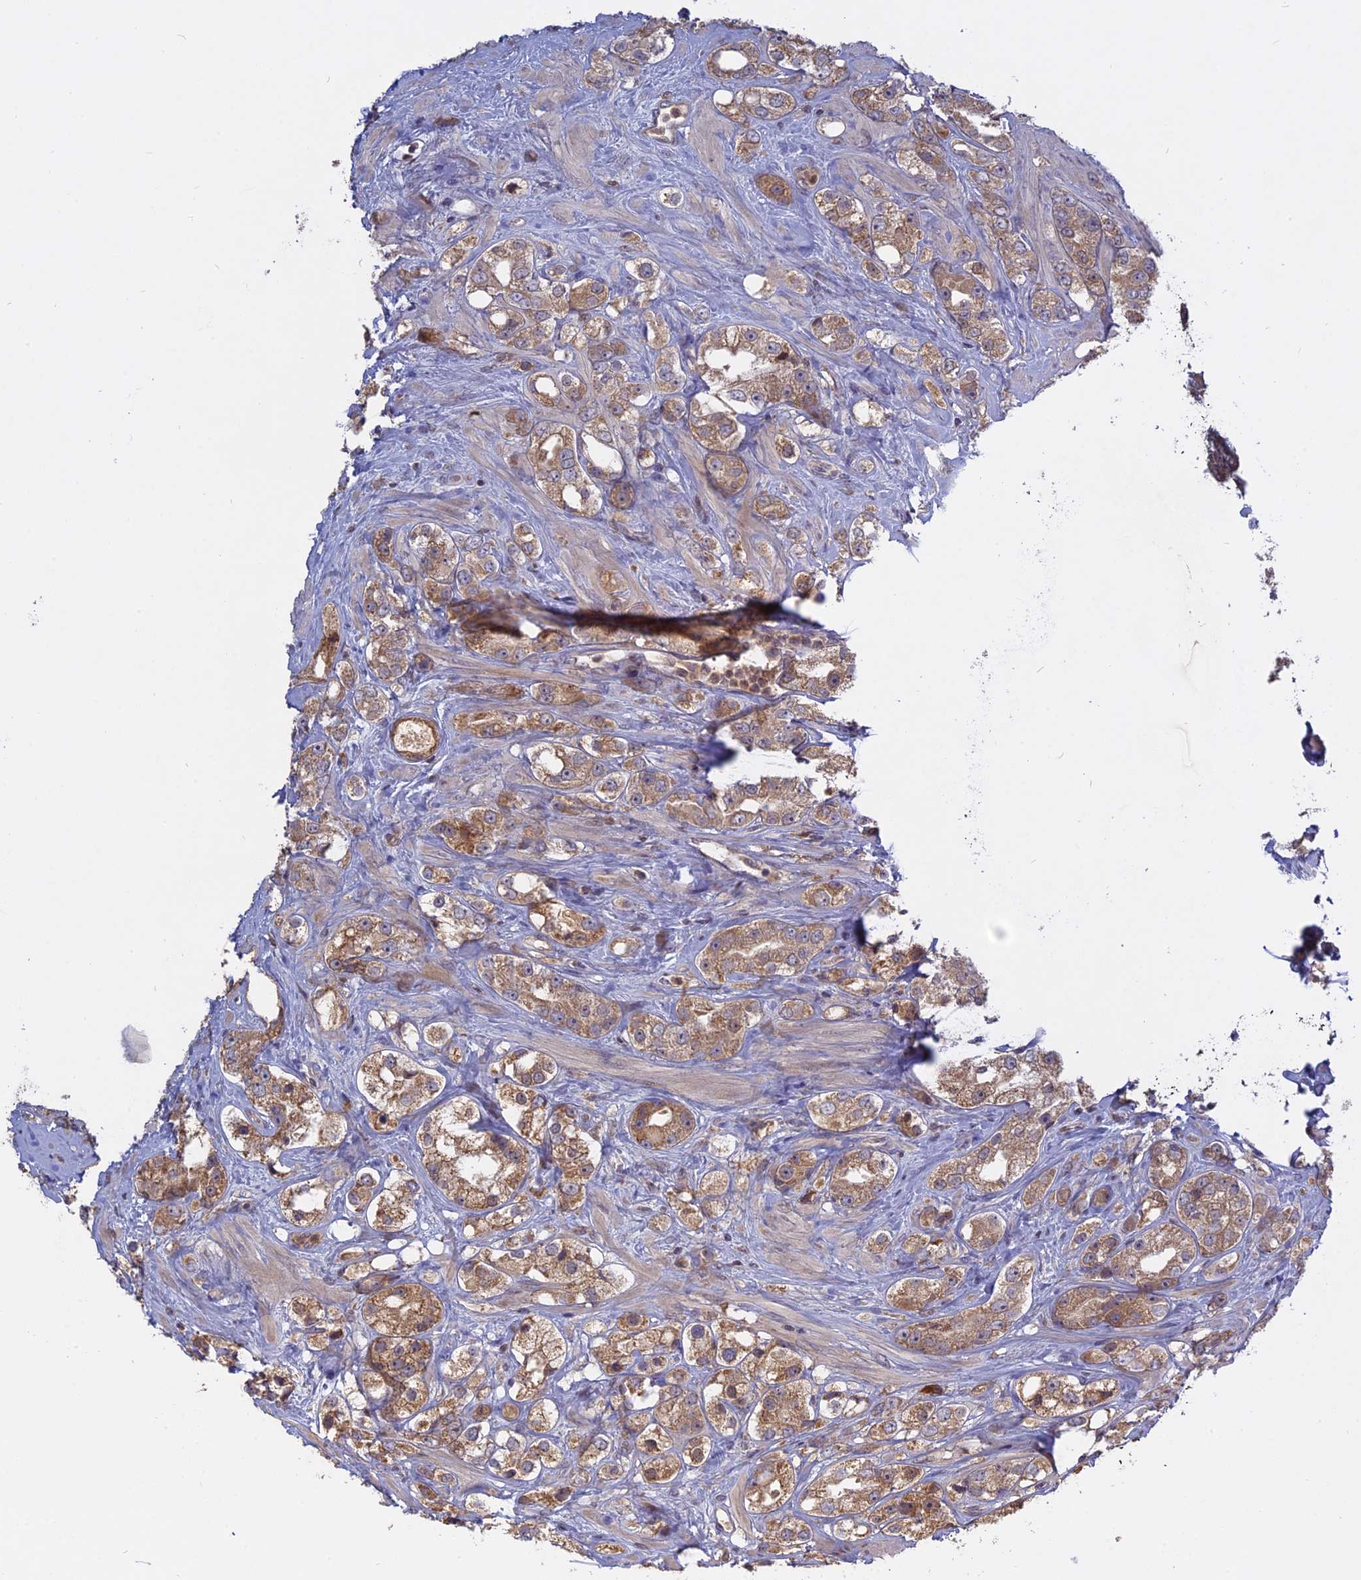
{"staining": {"intensity": "moderate", "quantity": ">75%", "location": "cytoplasmic/membranous"}, "tissue": "prostate cancer", "cell_type": "Tumor cells", "image_type": "cancer", "snomed": [{"axis": "morphology", "description": "Adenocarcinoma, NOS"}, {"axis": "topography", "description": "Prostate"}], "caption": "The histopathology image displays a brown stain indicating the presence of a protein in the cytoplasmic/membranous of tumor cells in prostate cancer.", "gene": "TMEM208", "patient": {"sex": "male", "age": 79}}